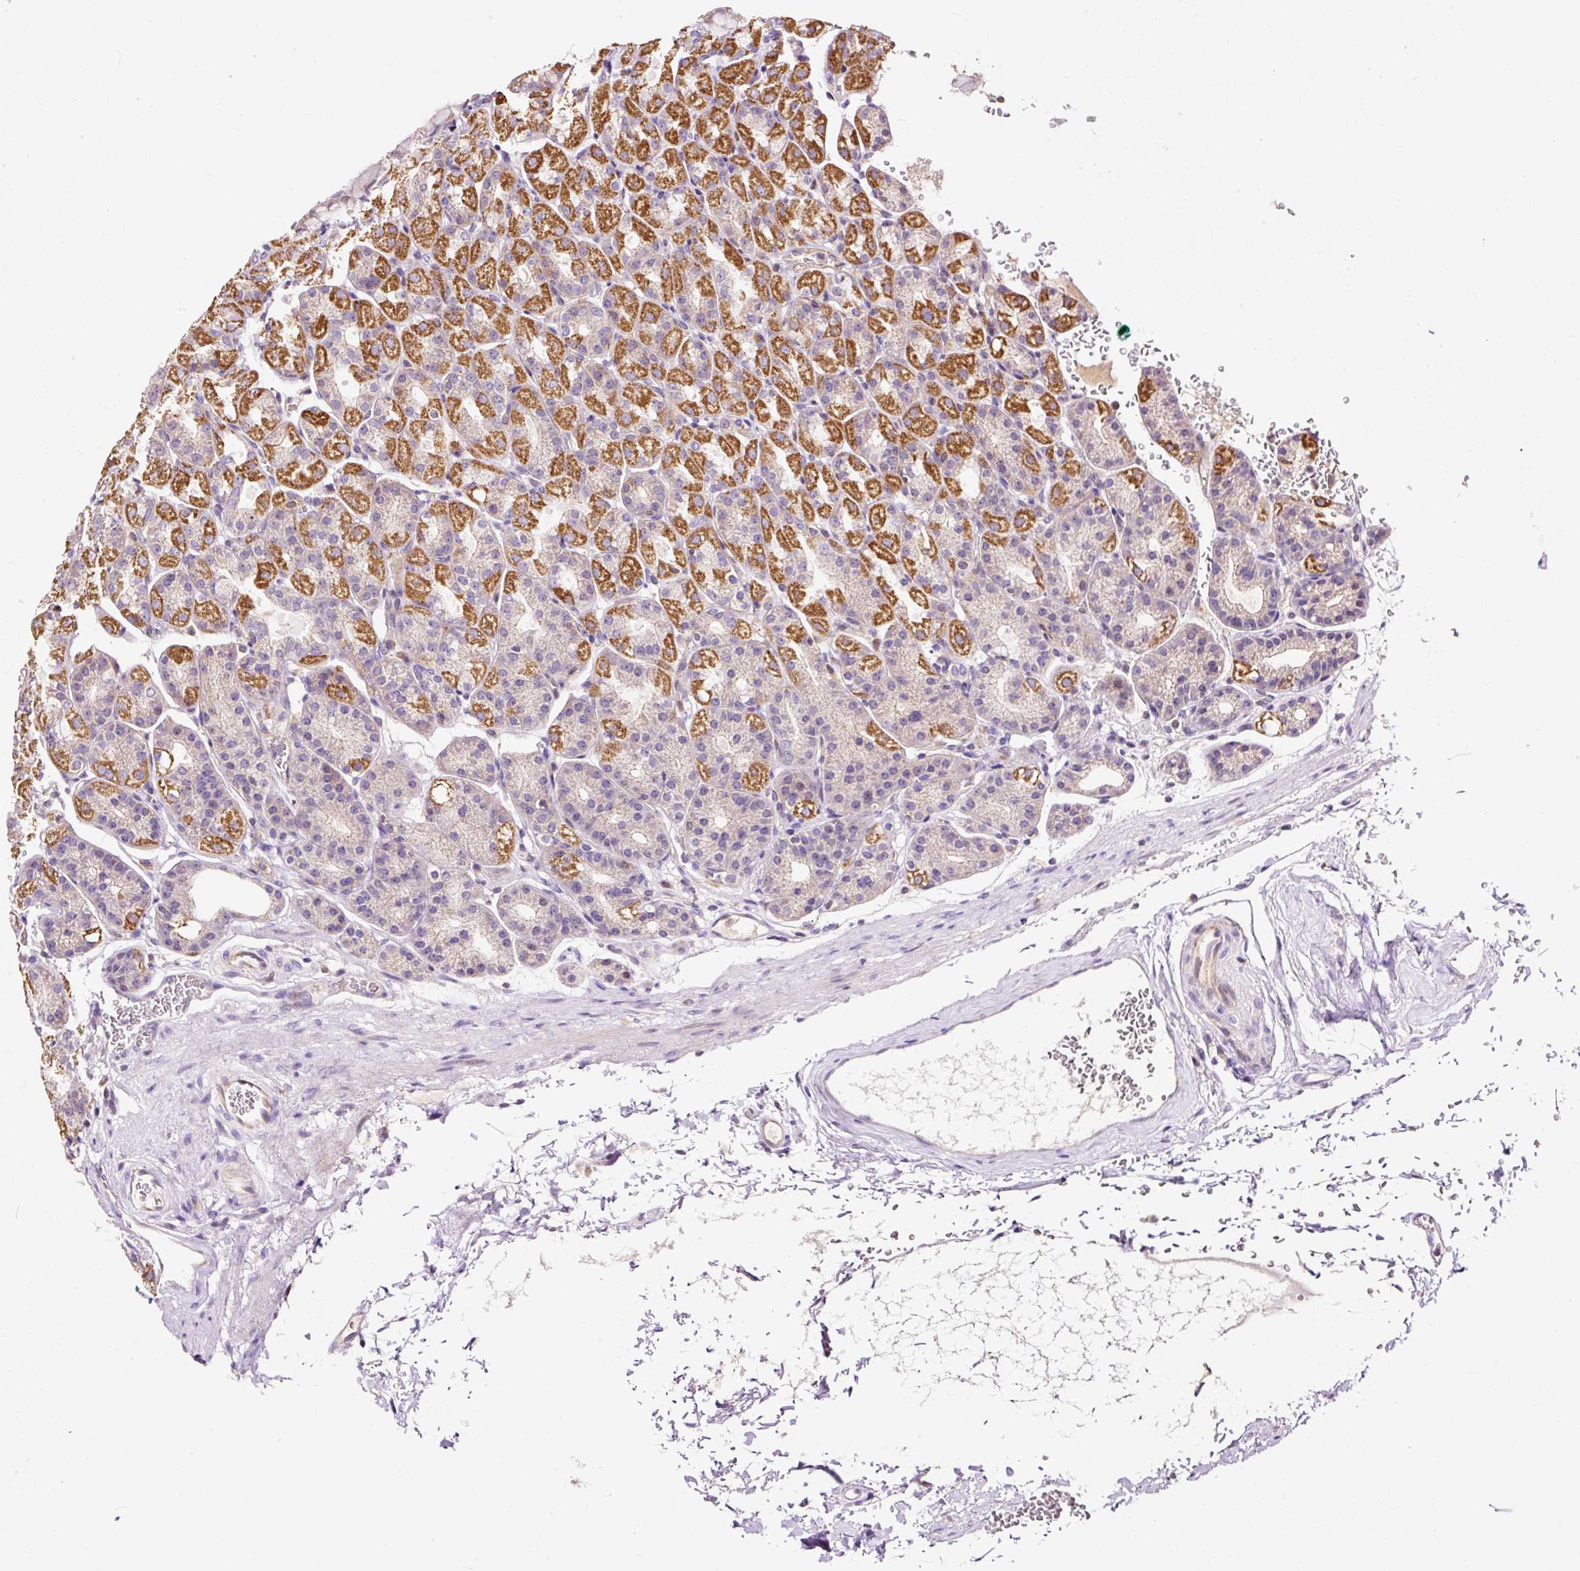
{"staining": {"intensity": "strong", "quantity": "25%-75%", "location": "cytoplasmic/membranous"}, "tissue": "stomach", "cell_type": "Glandular cells", "image_type": "normal", "snomed": [{"axis": "morphology", "description": "Normal tissue, NOS"}, {"axis": "topography", "description": "Stomach, upper"}], "caption": "High-magnification brightfield microscopy of normal stomach stained with DAB (3,3'-diaminobenzidine) (brown) and counterstained with hematoxylin (blue). glandular cells exhibit strong cytoplasmic/membranous staining is appreciated in about25%-75% of cells. (Stains: DAB in brown, nuclei in blue, Microscopy: brightfield microscopy at high magnification).", "gene": "BOLA3", "patient": {"sex": "female", "age": 81}}